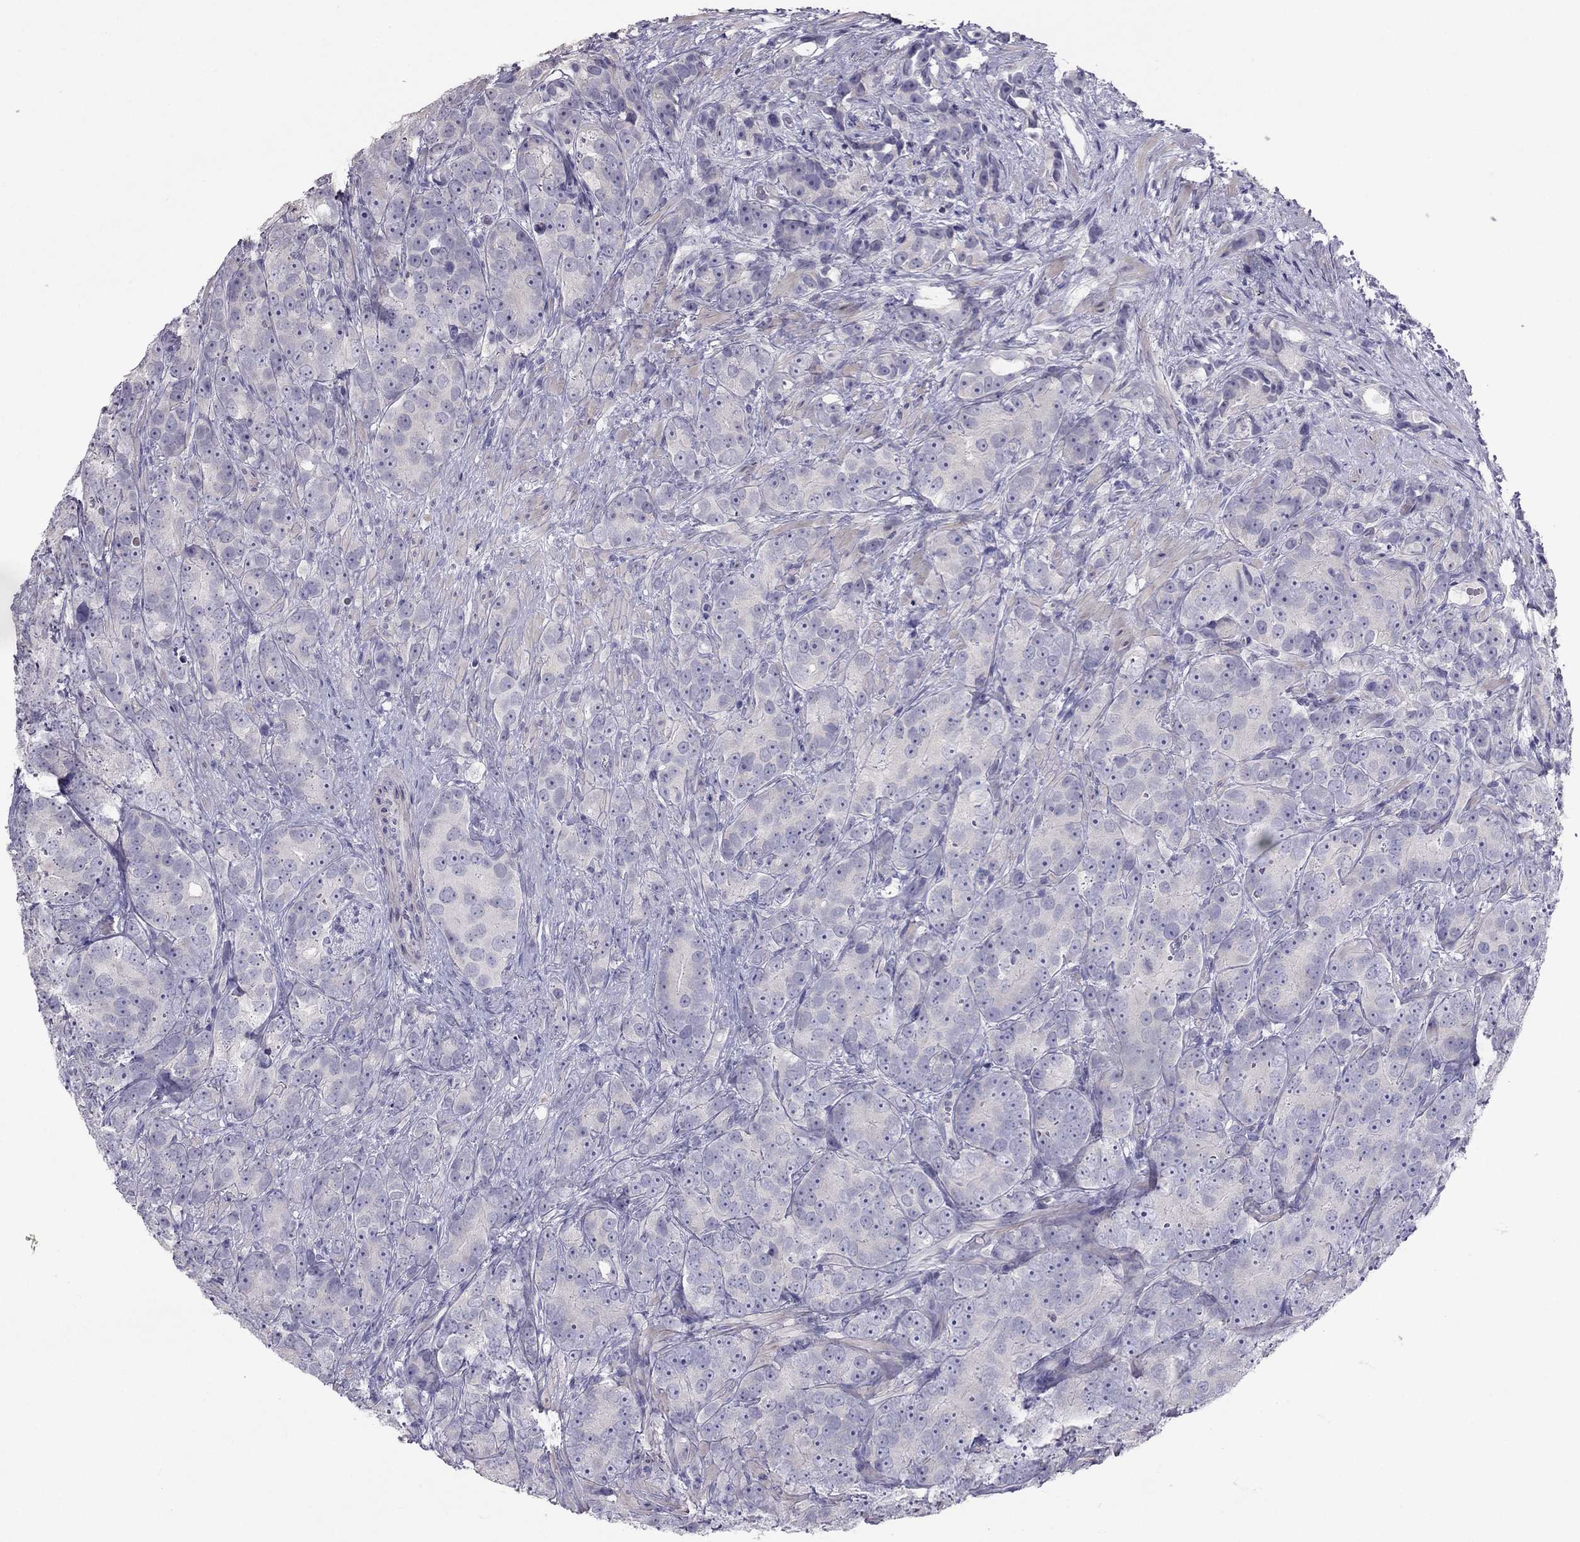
{"staining": {"intensity": "negative", "quantity": "none", "location": "none"}, "tissue": "prostate cancer", "cell_type": "Tumor cells", "image_type": "cancer", "snomed": [{"axis": "morphology", "description": "Adenocarcinoma, High grade"}, {"axis": "topography", "description": "Prostate"}], "caption": "The immunohistochemistry image has no significant positivity in tumor cells of prostate cancer tissue.", "gene": "RGS8", "patient": {"sex": "male", "age": 90}}